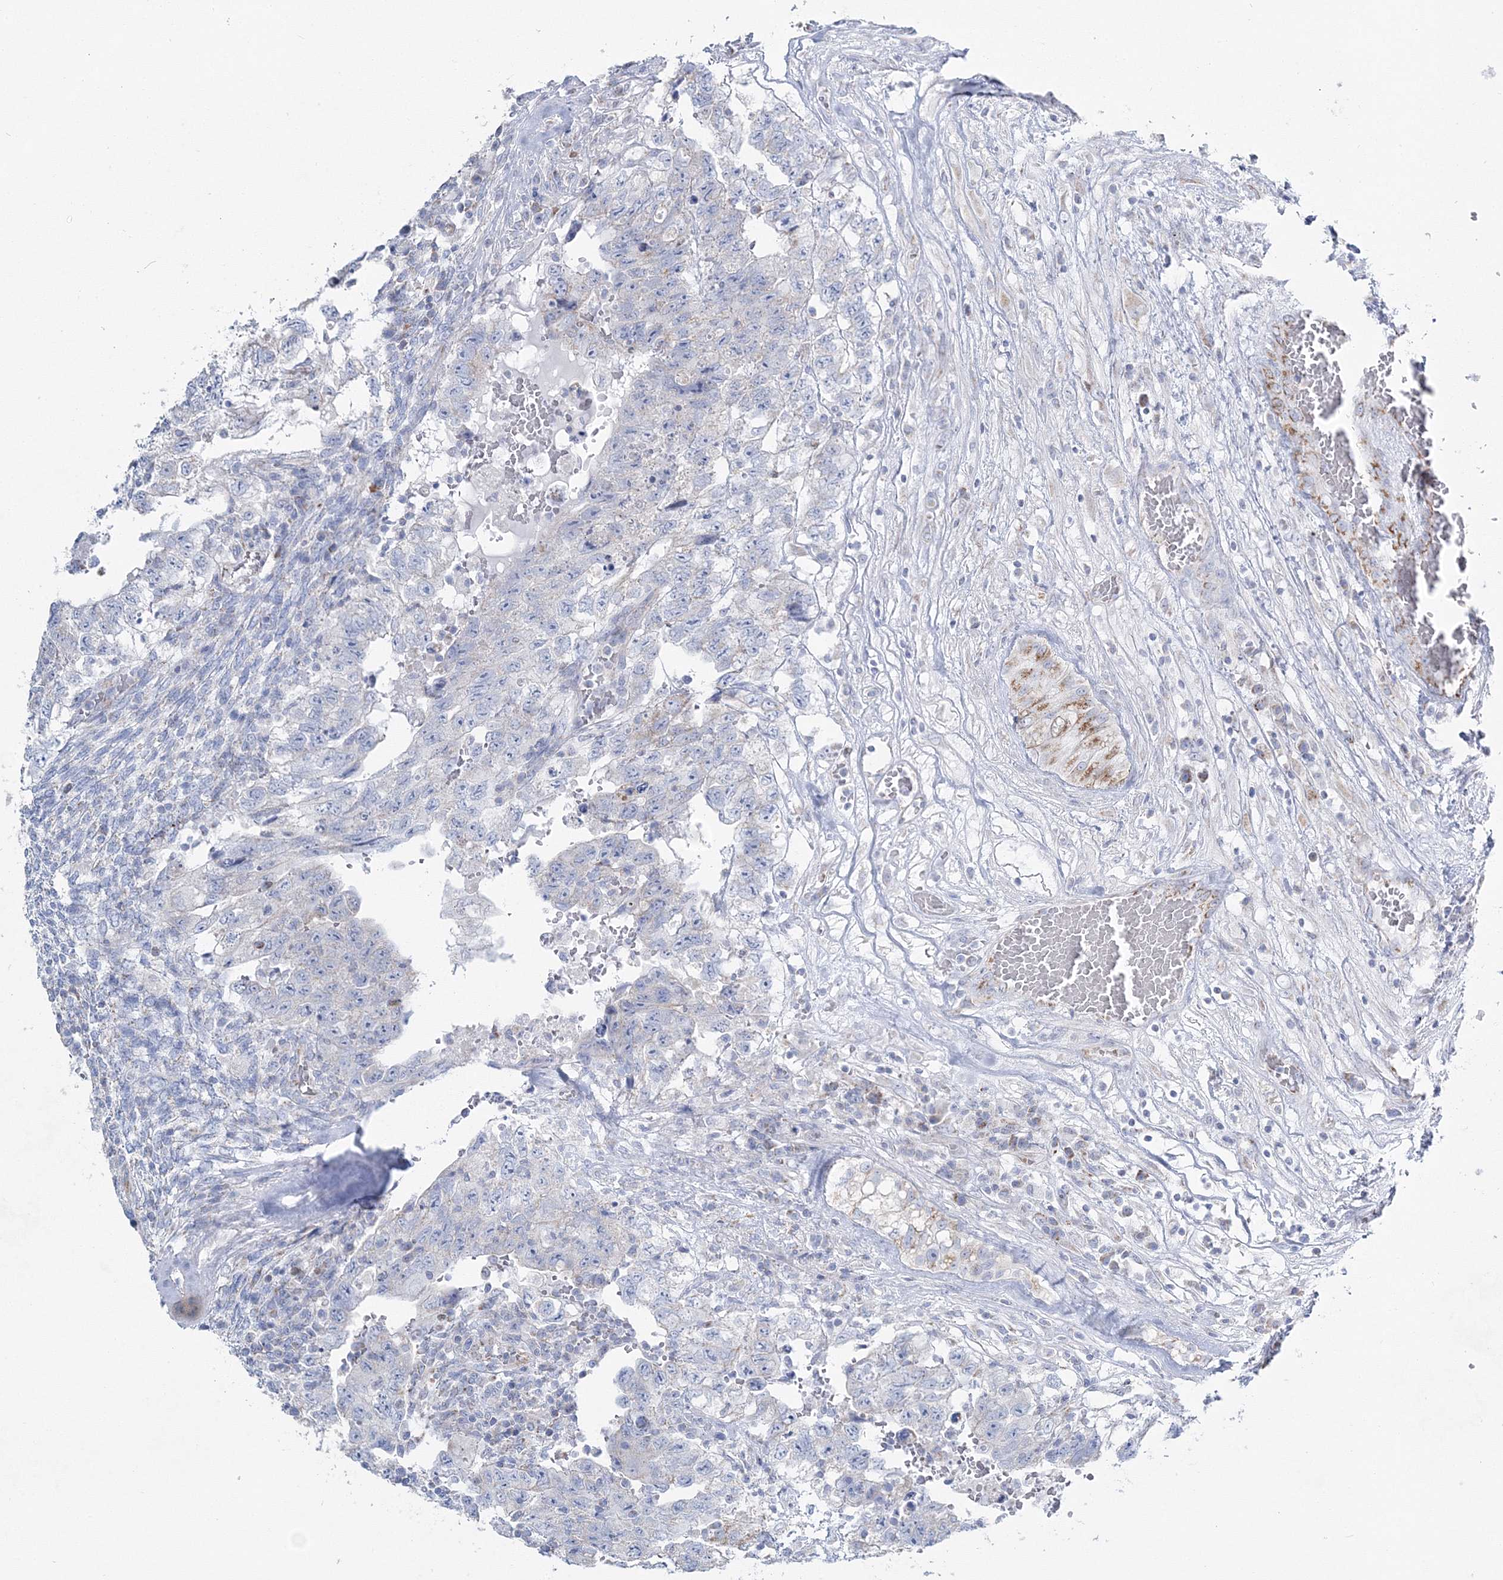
{"staining": {"intensity": "negative", "quantity": "none", "location": "none"}, "tissue": "testis cancer", "cell_type": "Tumor cells", "image_type": "cancer", "snomed": [{"axis": "morphology", "description": "Carcinoma, Embryonal, NOS"}, {"axis": "topography", "description": "Testis"}], "caption": "A histopathology image of human testis embryonal carcinoma is negative for staining in tumor cells.", "gene": "HIBCH", "patient": {"sex": "male", "age": 36}}